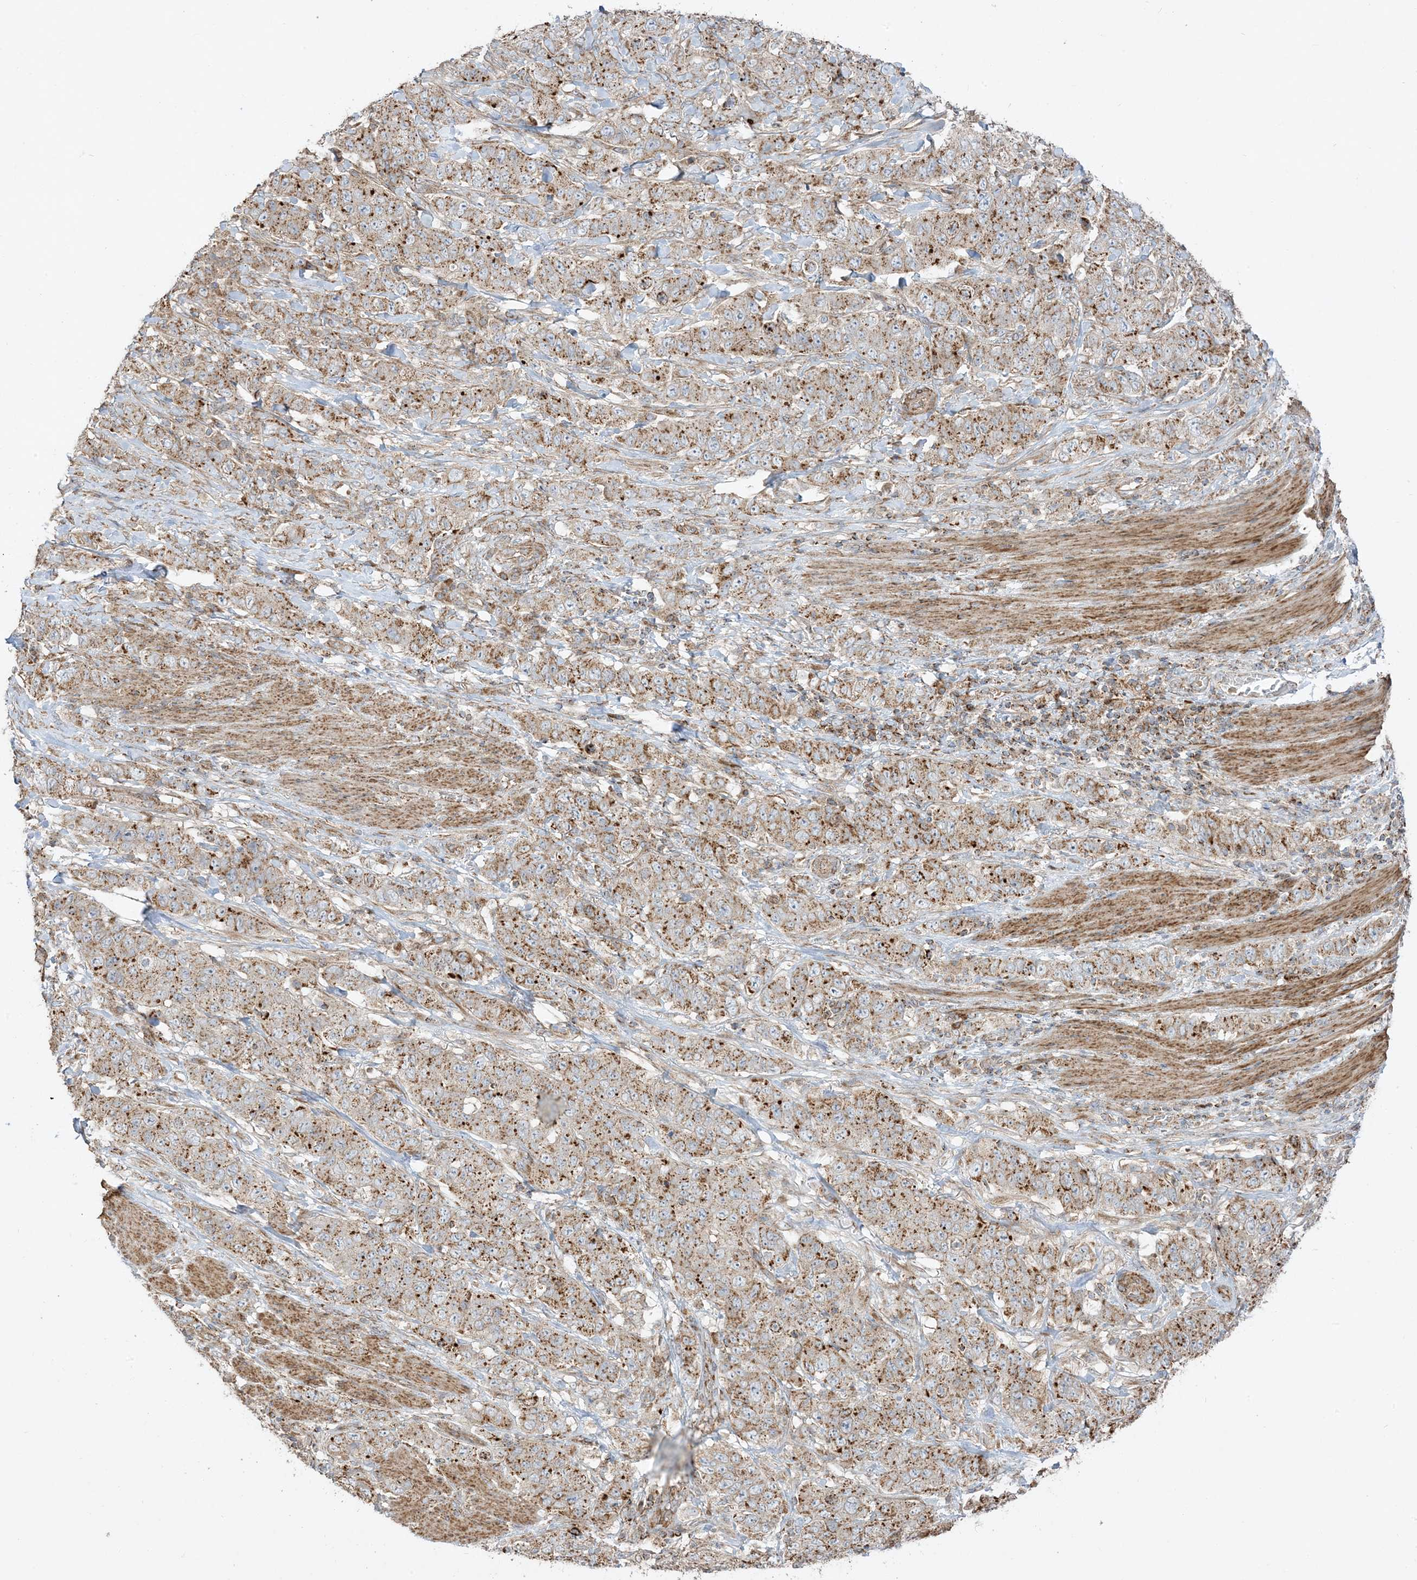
{"staining": {"intensity": "moderate", "quantity": ">75%", "location": "cytoplasmic/membranous"}, "tissue": "stomach cancer", "cell_type": "Tumor cells", "image_type": "cancer", "snomed": [{"axis": "morphology", "description": "Adenocarcinoma, NOS"}, {"axis": "topography", "description": "Stomach"}], "caption": "High-magnification brightfield microscopy of stomach cancer stained with DAB (brown) and counterstained with hematoxylin (blue). tumor cells exhibit moderate cytoplasmic/membranous expression is present in approximately>75% of cells. (brown staining indicates protein expression, while blue staining denotes nuclei).", "gene": "AARS2", "patient": {"sex": "male", "age": 48}}